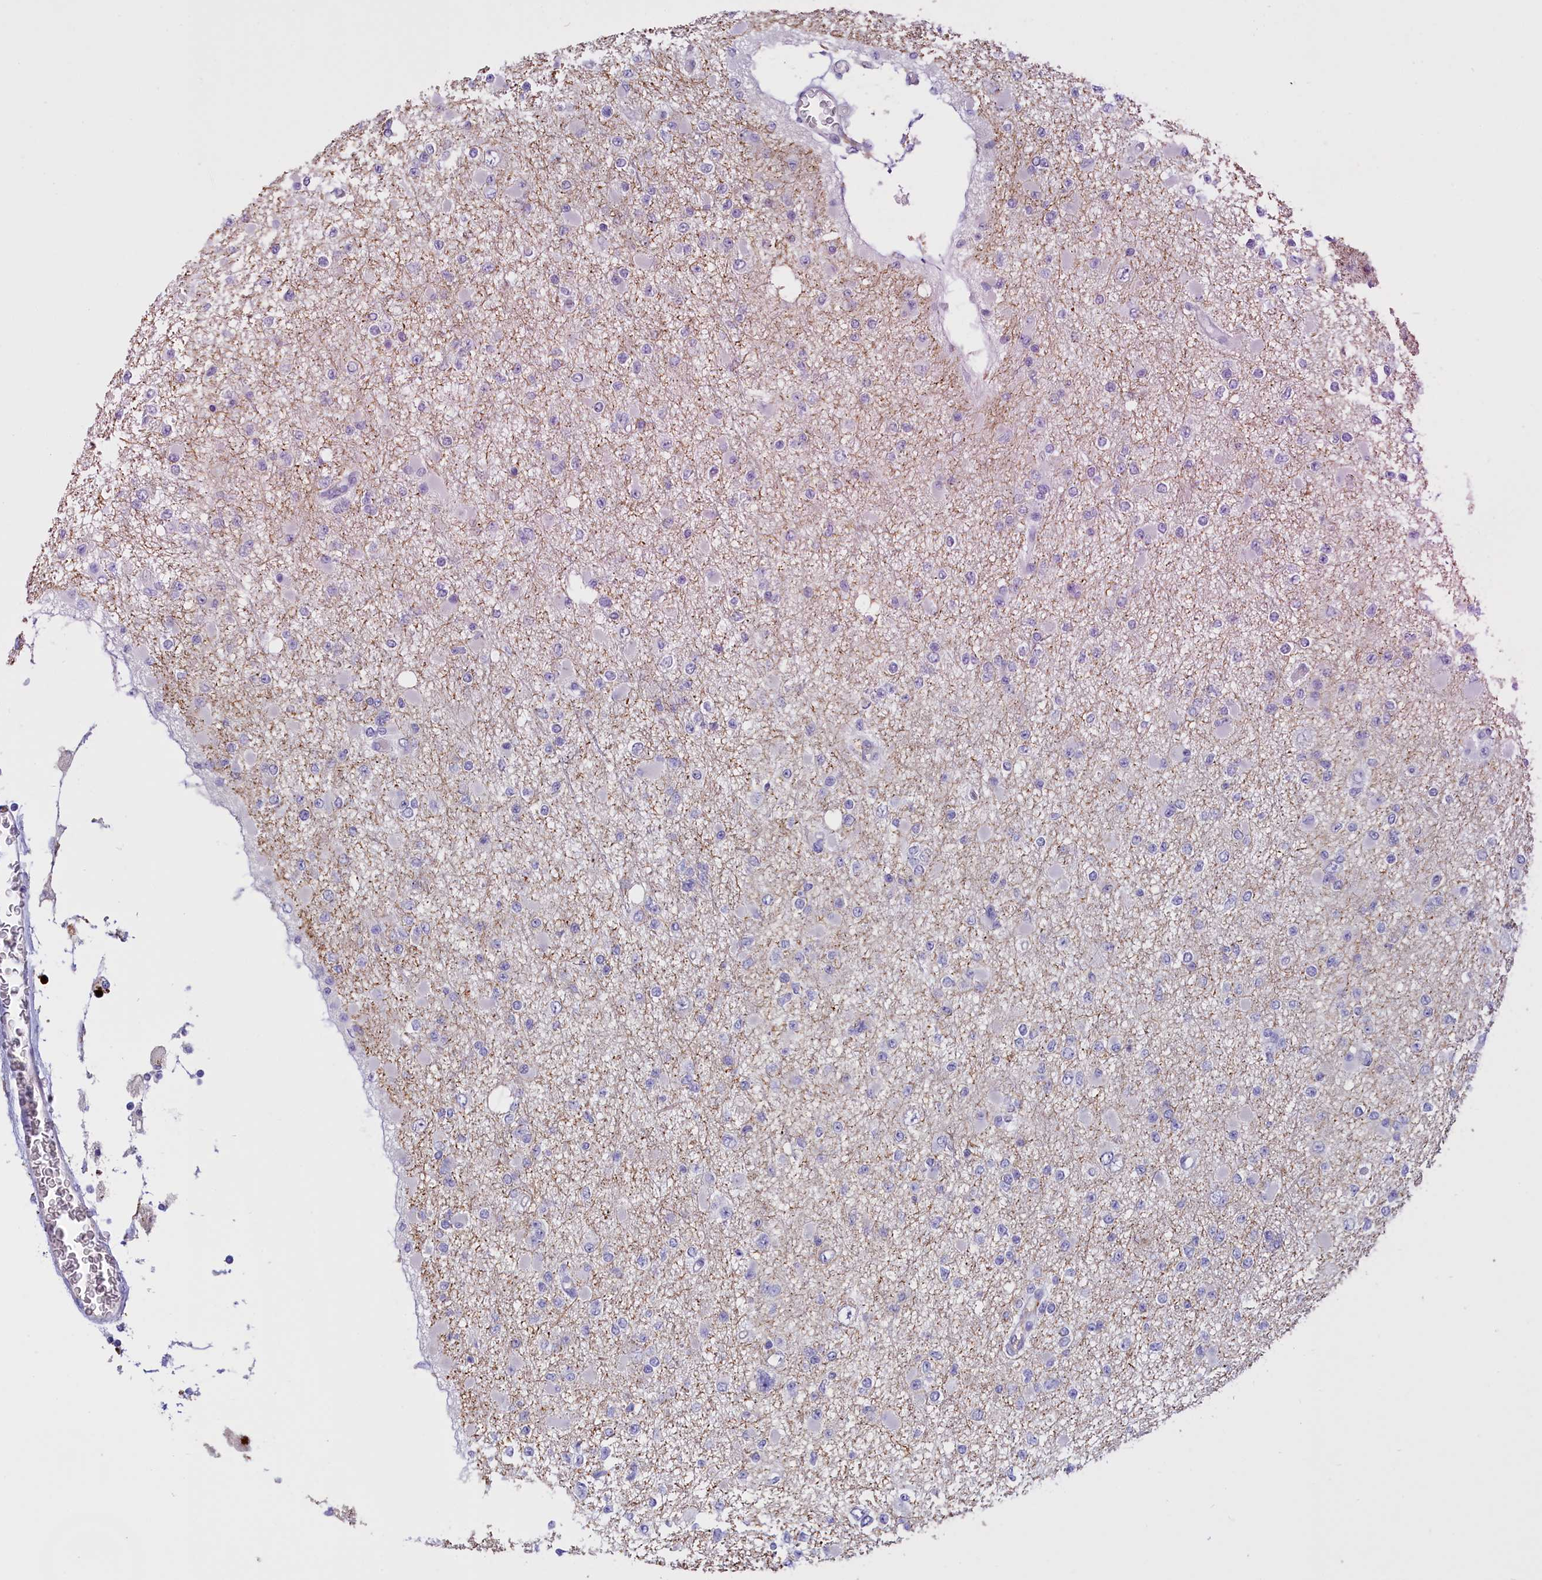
{"staining": {"intensity": "negative", "quantity": "none", "location": "none"}, "tissue": "glioma", "cell_type": "Tumor cells", "image_type": "cancer", "snomed": [{"axis": "morphology", "description": "Glioma, malignant, Low grade"}, {"axis": "topography", "description": "Brain"}], "caption": "The immunohistochemistry (IHC) histopathology image has no significant positivity in tumor cells of low-grade glioma (malignant) tissue.", "gene": "FAM149B1", "patient": {"sex": "female", "age": 22}}